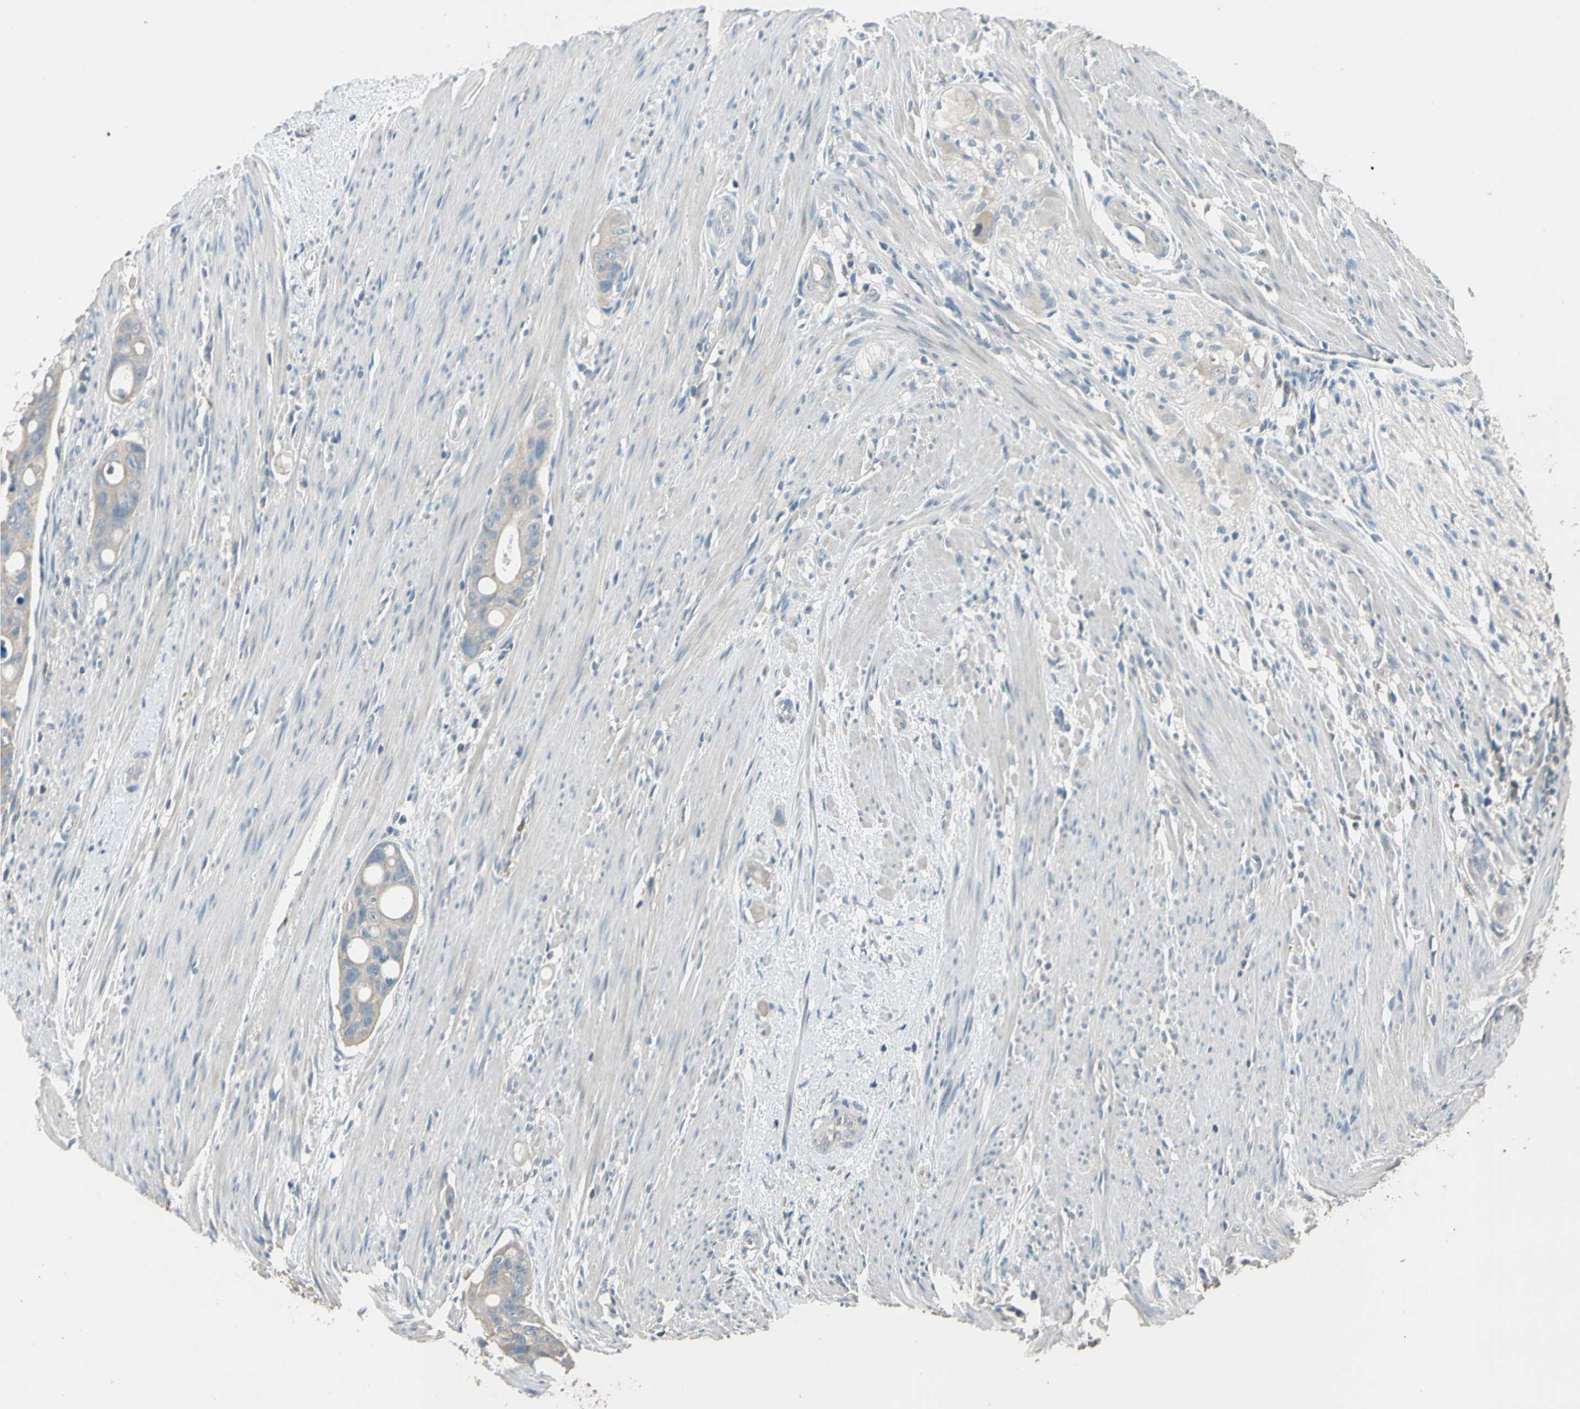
{"staining": {"intensity": "weak", "quantity": ">75%", "location": "cytoplasmic/membranous"}, "tissue": "colorectal cancer", "cell_type": "Tumor cells", "image_type": "cancer", "snomed": [{"axis": "morphology", "description": "Adenocarcinoma, NOS"}, {"axis": "topography", "description": "Colon"}], "caption": "Colorectal cancer stained for a protein demonstrates weak cytoplasmic/membranous positivity in tumor cells.", "gene": "MAP3K7", "patient": {"sex": "female", "age": 57}}